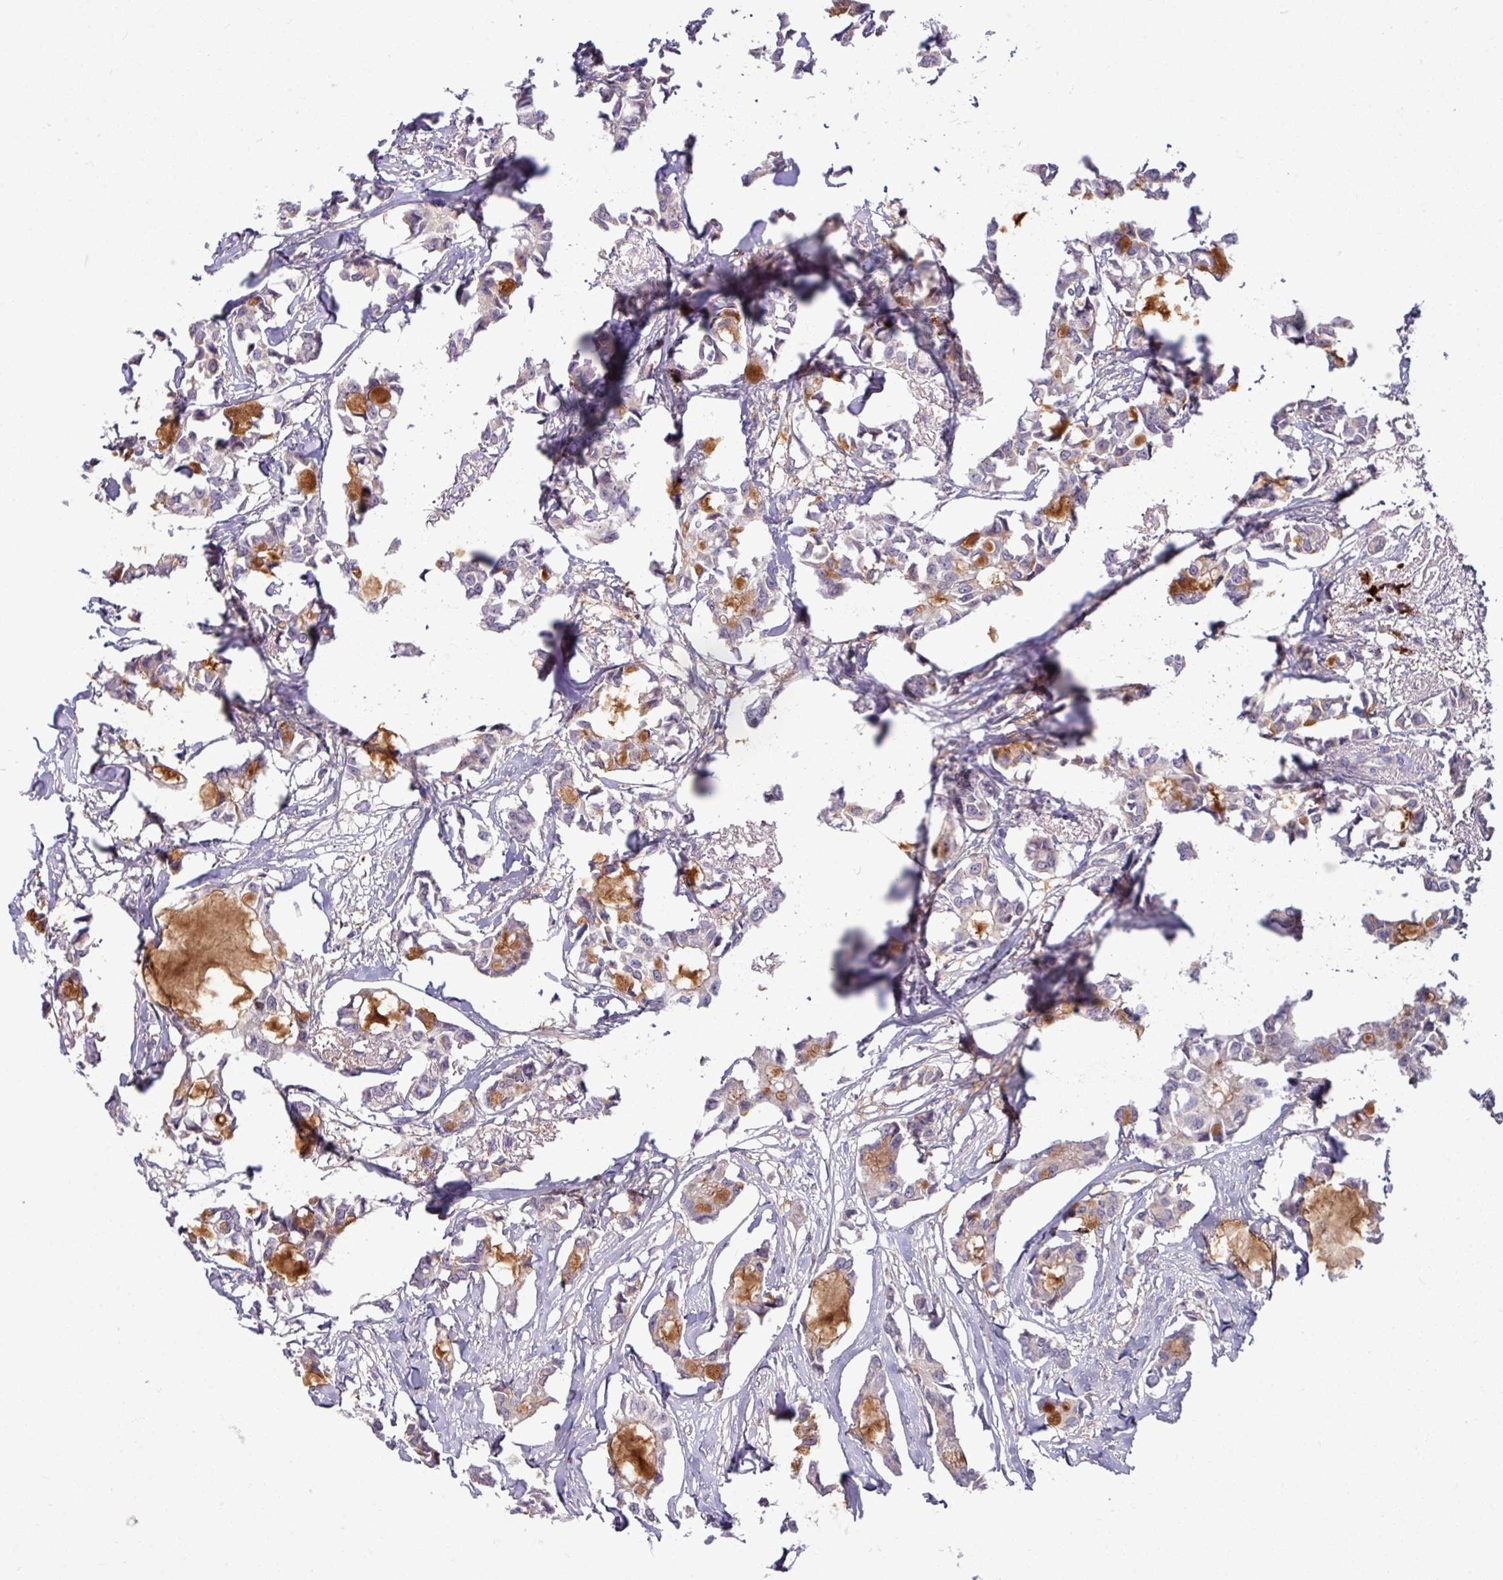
{"staining": {"intensity": "moderate", "quantity": "<25%", "location": "cytoplasmic/membranous"}, "tissue": "breast cancer", "cell_type": "Tumor cells", "image_type": "cancer", "snomed": [{"axis": "morphology", "description": "Duct carcinoma"}, {"axis": "topography", "description": "Breast"}], "caption": "Immunohistochemistry image of breast cancer (invasive ductal carcinoma) stained for a protein (brown), which displays low levels of moderate cytoplasmic/membranous positivity in approximately <25% of tumor cells.", "gene": "B4GALNT4", "patient": {"sex": "female", "age": 73}}